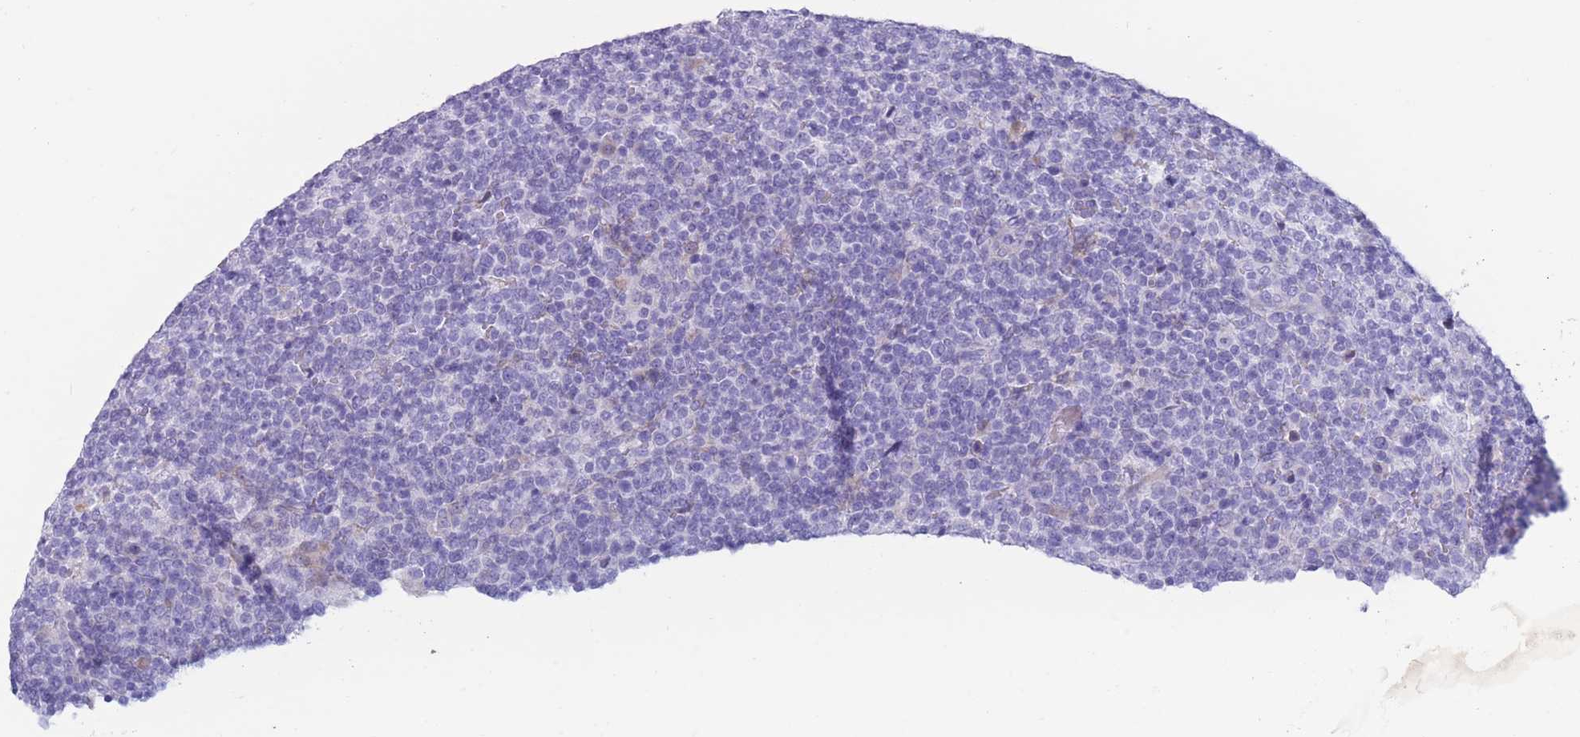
{"staining": {"intensity": "negative", "quantity": "none", "location": "none"}, "tissue": "lymphoma", "cell_type": "Tumor cells", "image_type": "cancer", "snomed": [{"axis": "morphology", "description": "Malignant lymphoma, non-Hodgkin's type, High grade"}, {"axis": "topography", "description": "Lymph node"}], "caption": "DAB immunohistochemical staining of lymphoma demonstrates no significant expression in tumor cells.", "gene": "COL27A1", "patient": {"sex": "male", "age": 61}}